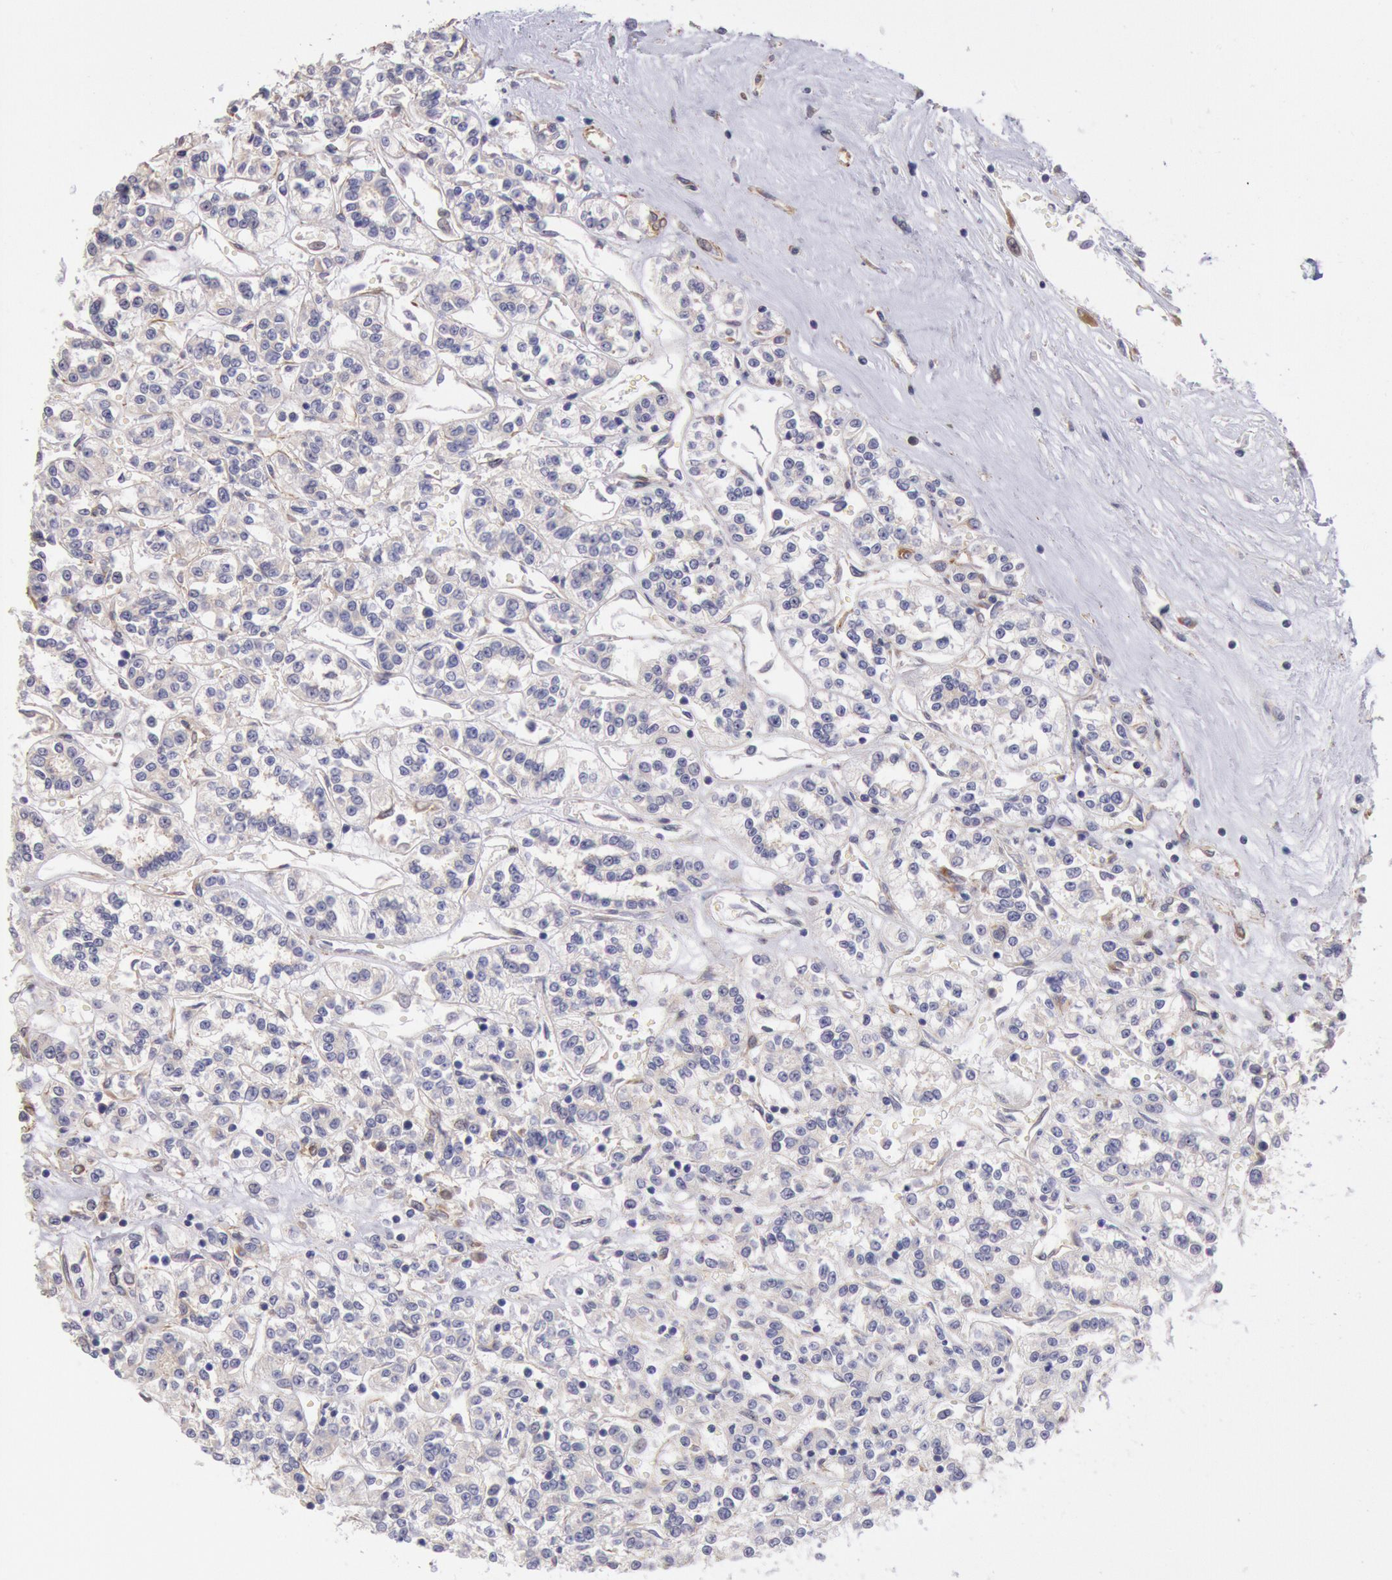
{"staining": {"intensity": "weak", "quantity": "<25%", "location": "cytoplasmic/membranous"}, "tissue": "renal cancer", "cell_type": "Tumor cells", "image_type": "cancer", "snomed": [{"axis": "morphology", "description": "Adenocarcinoma, NOS"}, {"axis": "topography", "description": "Kidney"}], "caption": "This is an immunohistochemistry photomicrograph of renal cancer (adenocarcinoma). There is no staining in tumor cells.", "gene": "DRG1", "patient": {"sex": "female", "age": 76}}